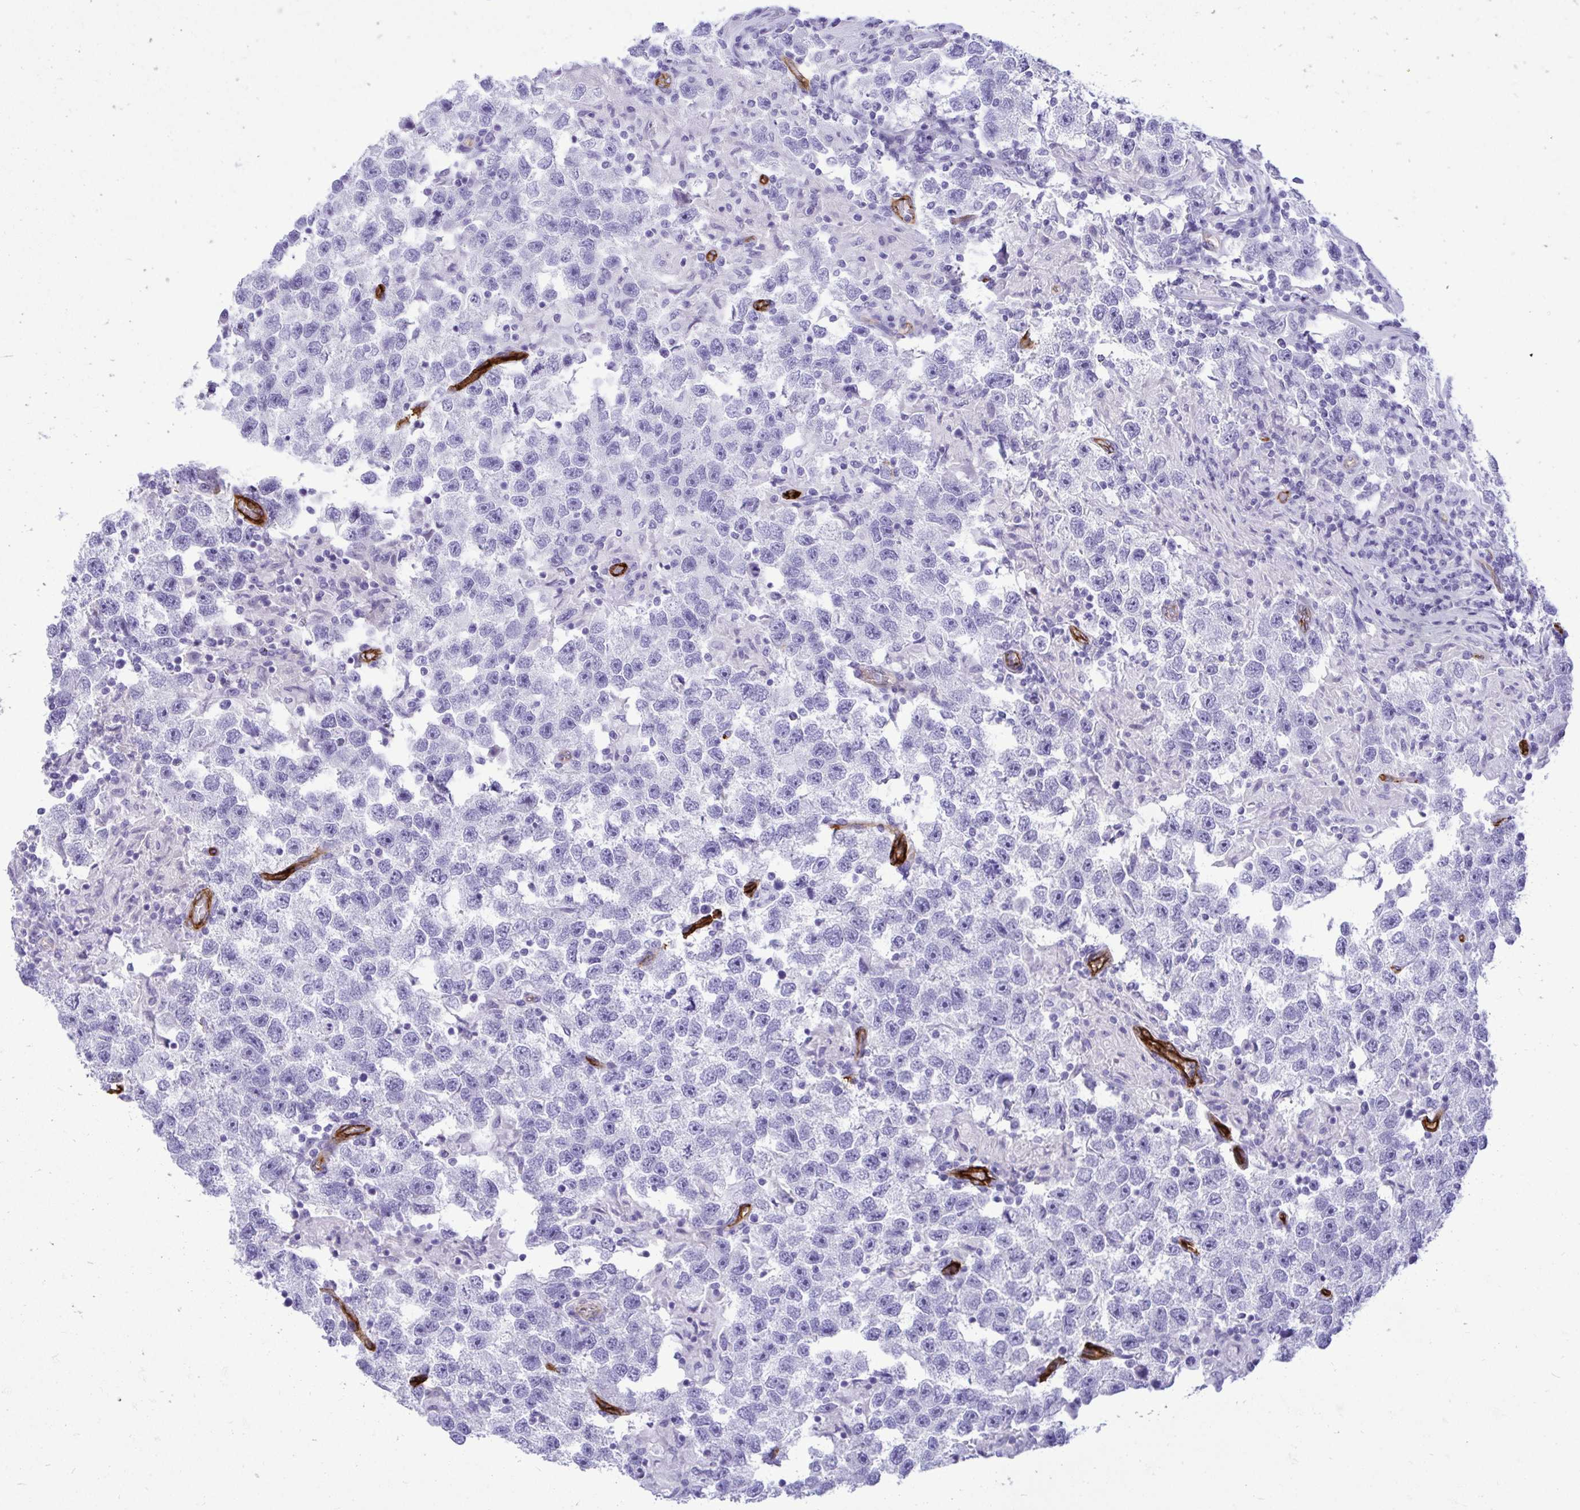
{"staining": {"intensity": "negative", "quantity": "none", "location": "none"}, "tissue": "testis cancer", "cell_type": "Tumor cells", "image_type": "cancer", "snomed": [{"axis": "morphology", "description": "Seminoma, NOS"}, {"axis": "topography", "description": "Testis"}], "caption": "IHC histopathology image of neoplastic tissue: testis seminoma stained with DAB exhibits no significant protein expression in tumor cells. (IHC, brightfield microscopy, high magnification).", "gene": "ABCG2", "patient": {"sex": "male", "age": 26}}